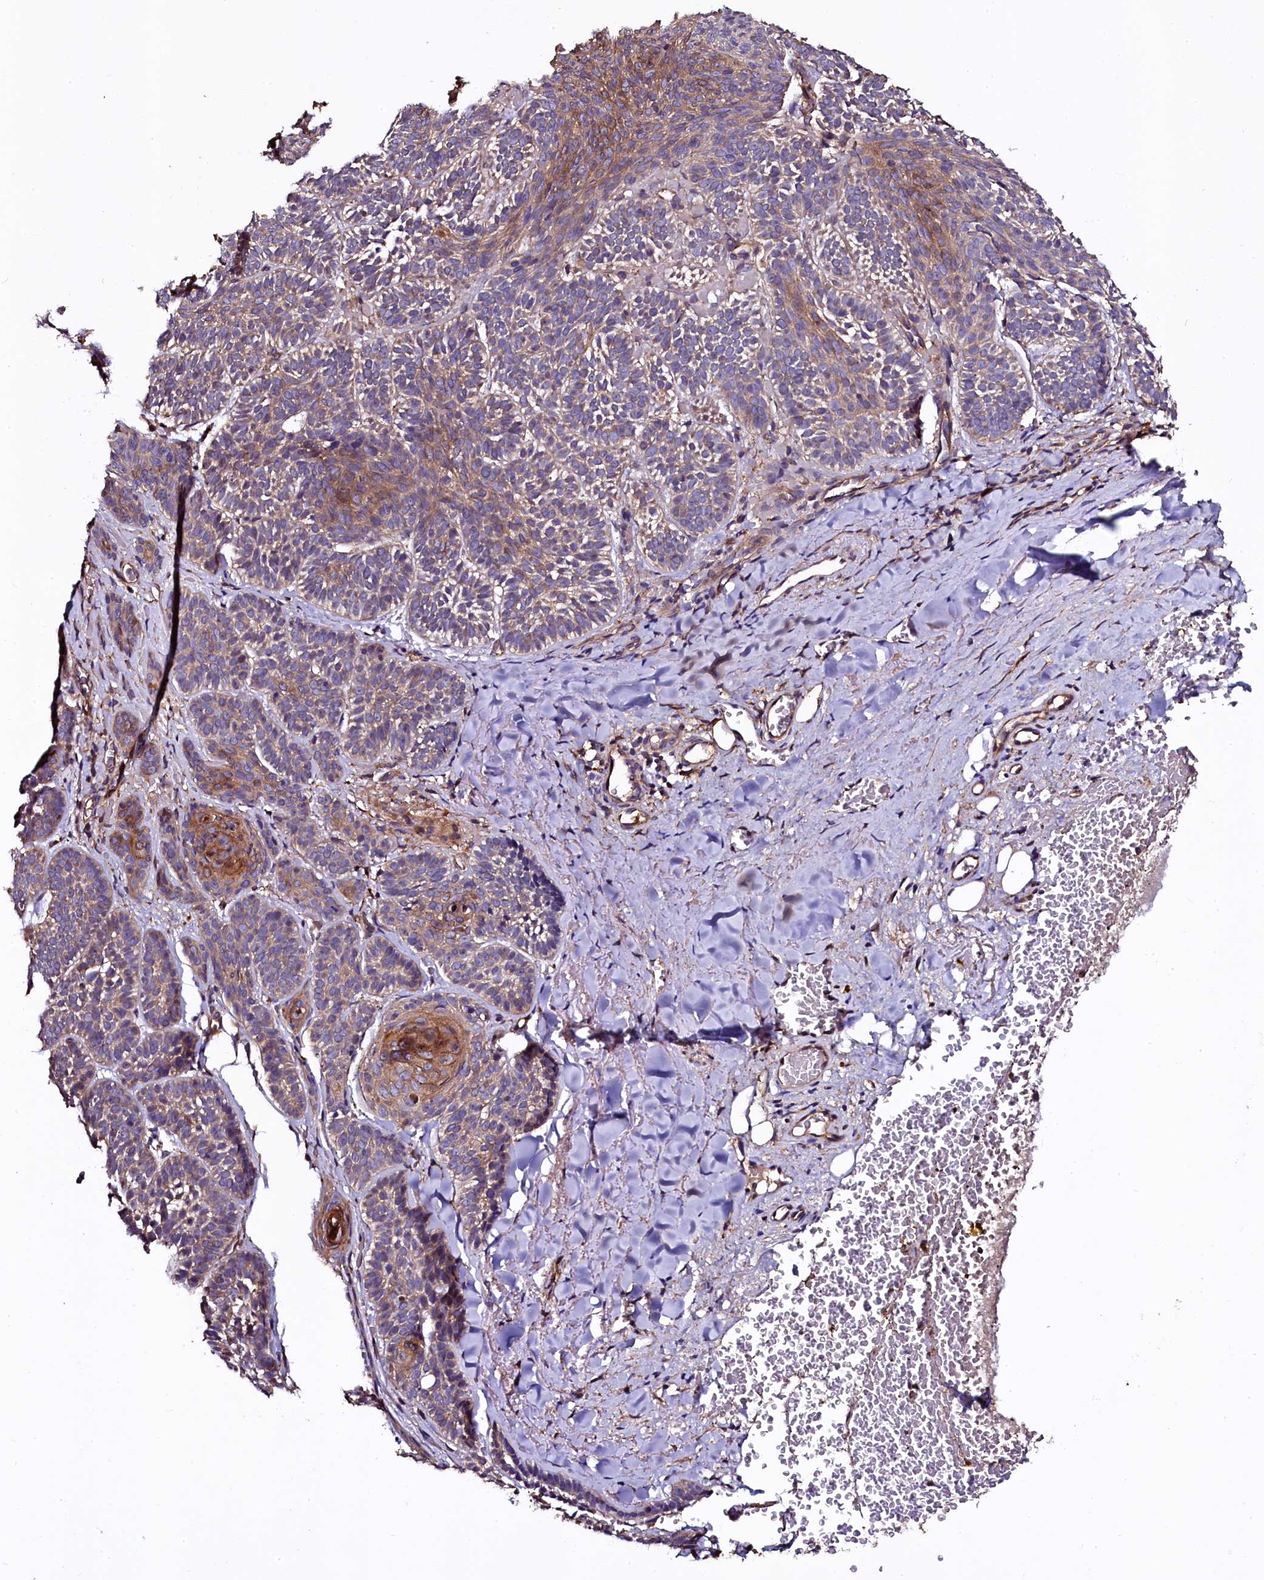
{"staining": {"intensity": "moderate", "quantity": "25%-75%", "location": "cytoplasmic/membranous"}, "tissue": "skin cancer", "cell_type": "Tumor cells", "image_type": "cancer", "snomed": [{"axis": "morphology", "description": "Basal cell carcinoma"}, {"axis": "topography", "description": "Skin"}], "caption": "The immunohistochemical stain shows moderate cytoplasmic/membranous expression in tumor cells of basal cell carcinoma (skin) tissue.", "gene": "APPL2", "patient": {"sex": "male", "age": 85}}